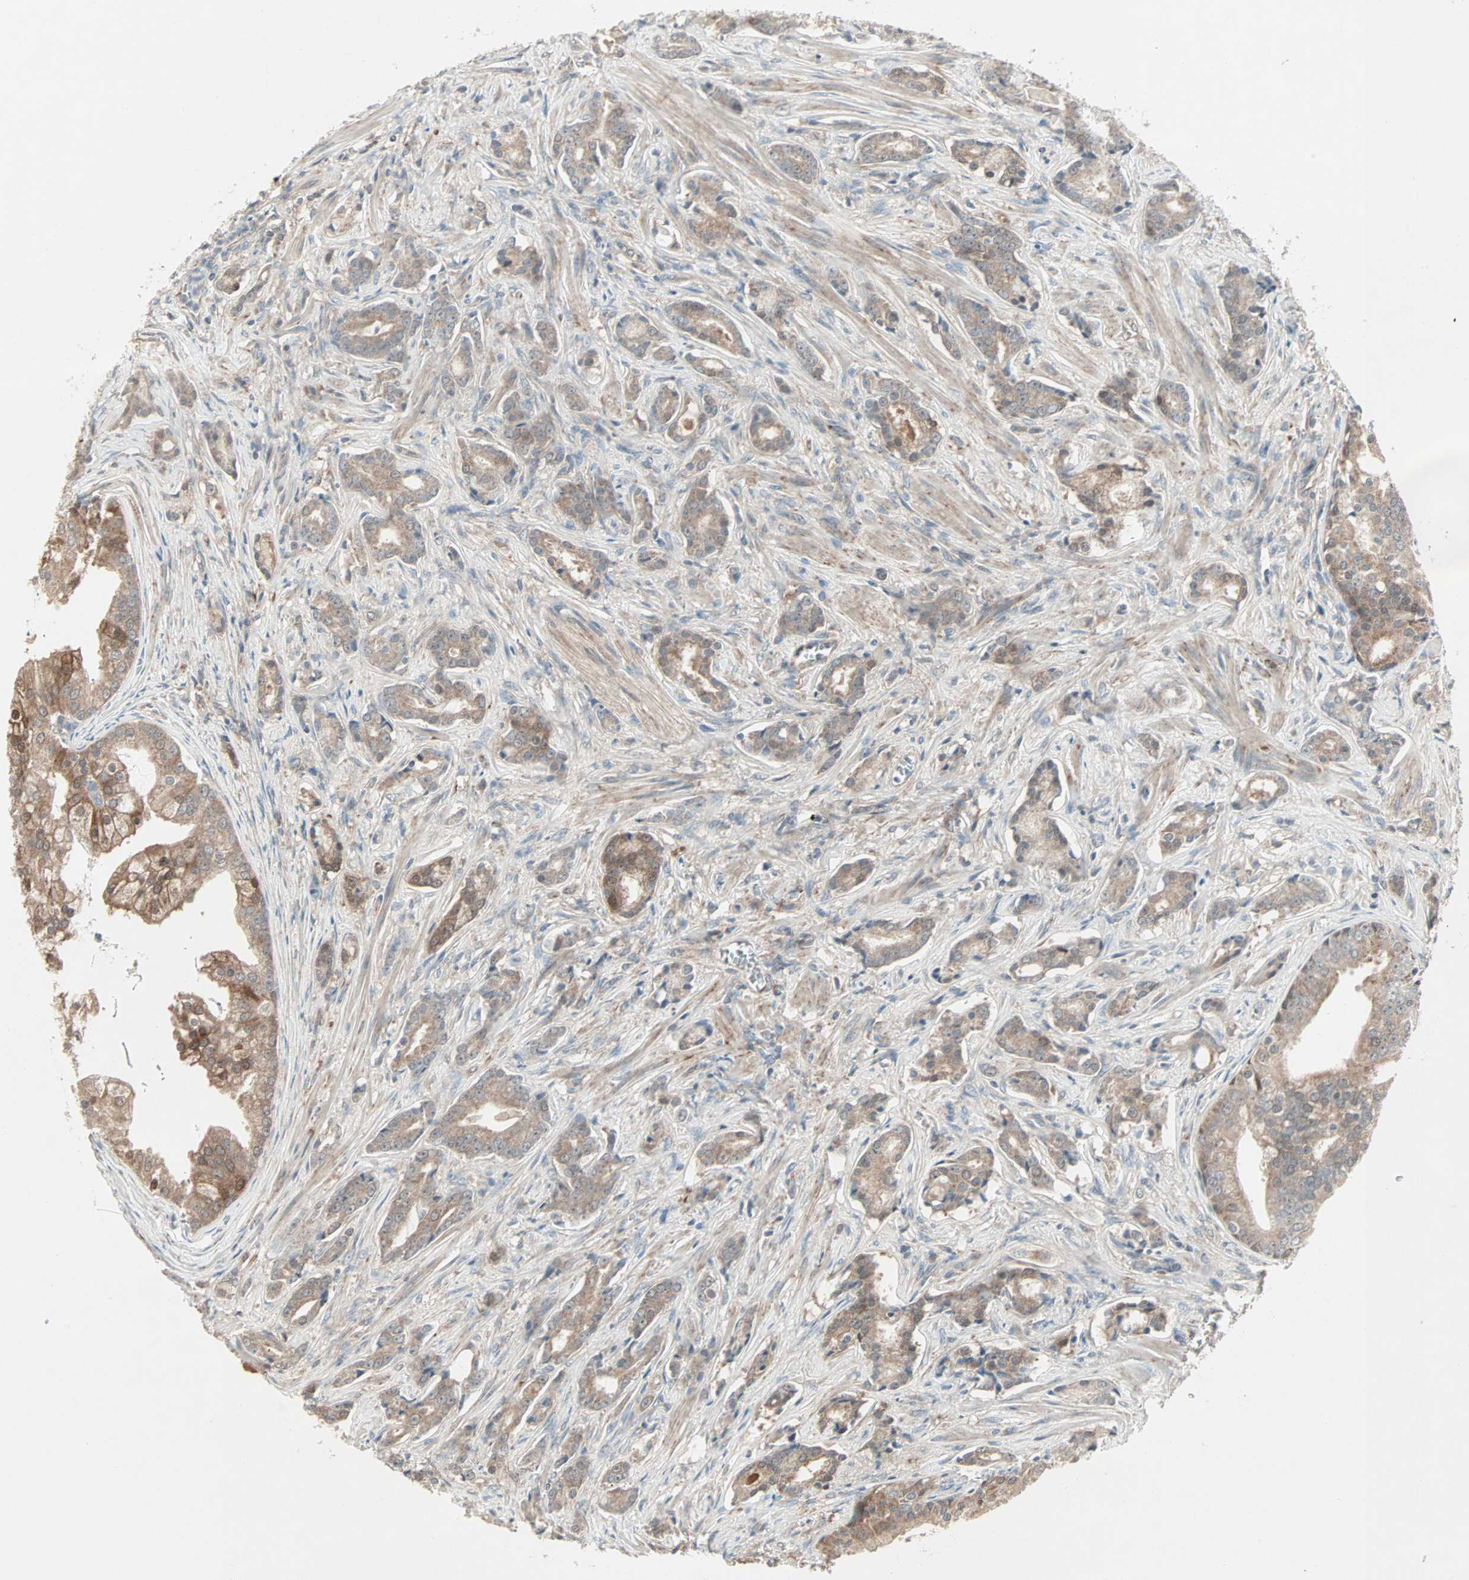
{"staining": {"intensity": "moderate", "quantity": ">75%", "location": "cytoplasmic/membranous"}, "tissue": "prostate cancer", "cell_type": "Tumor cells", "image_type": "cancer", "snomed": [{"axis": "morphology", "description": "Adenocarcinoma, Low grade"}, {"axis": "topography", "description": "Prostate"}], "caption": "Protein analysis of adenocarcinoma (low-grade) (prostate) tissue reveals moderate cytoplasmic/membranous expression in about >75% of tumor cells.", "gene": "JMJD7-PLA2G4B", "patient": {"sex": "male", "age": 58}}